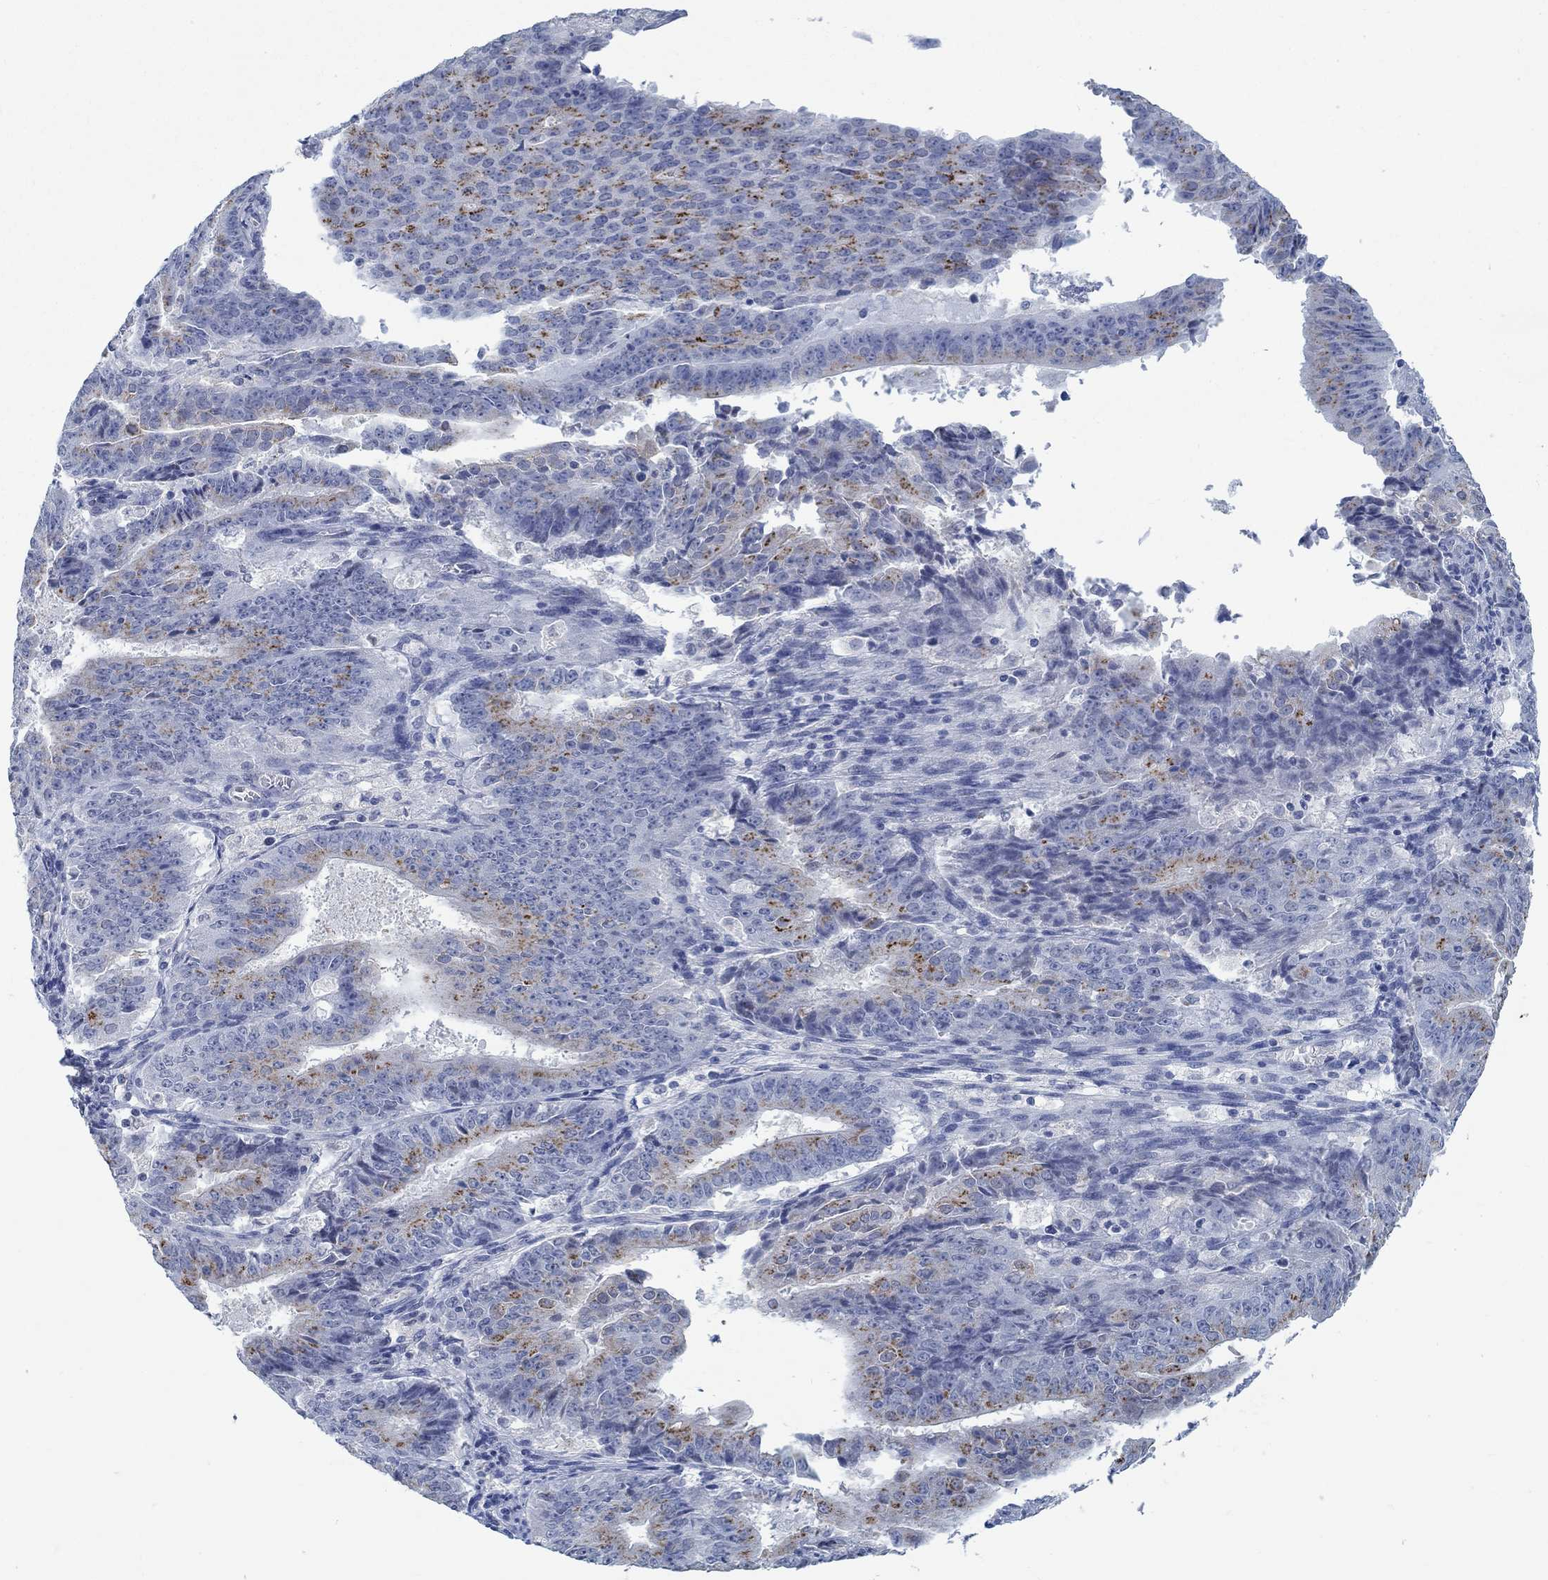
{"staining": {"intensity": "strong", "quantity": "25%-75%", "location": "cytoplasmic/membranous"}, "tissue": "ovarian cancer", "cell_type": "Tumor cells", "image_type": "cancer", "snomed": [{"axis": "morphology", "description": "Carcinoma, endometroid"}, {"axis": "topography", "description": "Ovary"}], "caption": "Ovarian cancer stained with DAB (3,3'-diaminobenzidine) immunohistochemistry (IHC) shows high levels of strong cytoplasmic/membranous expression in about 25%-75% of tumor cells.", "gene": "TEKT4", "patient": {"sex": "female", "age": 42}}